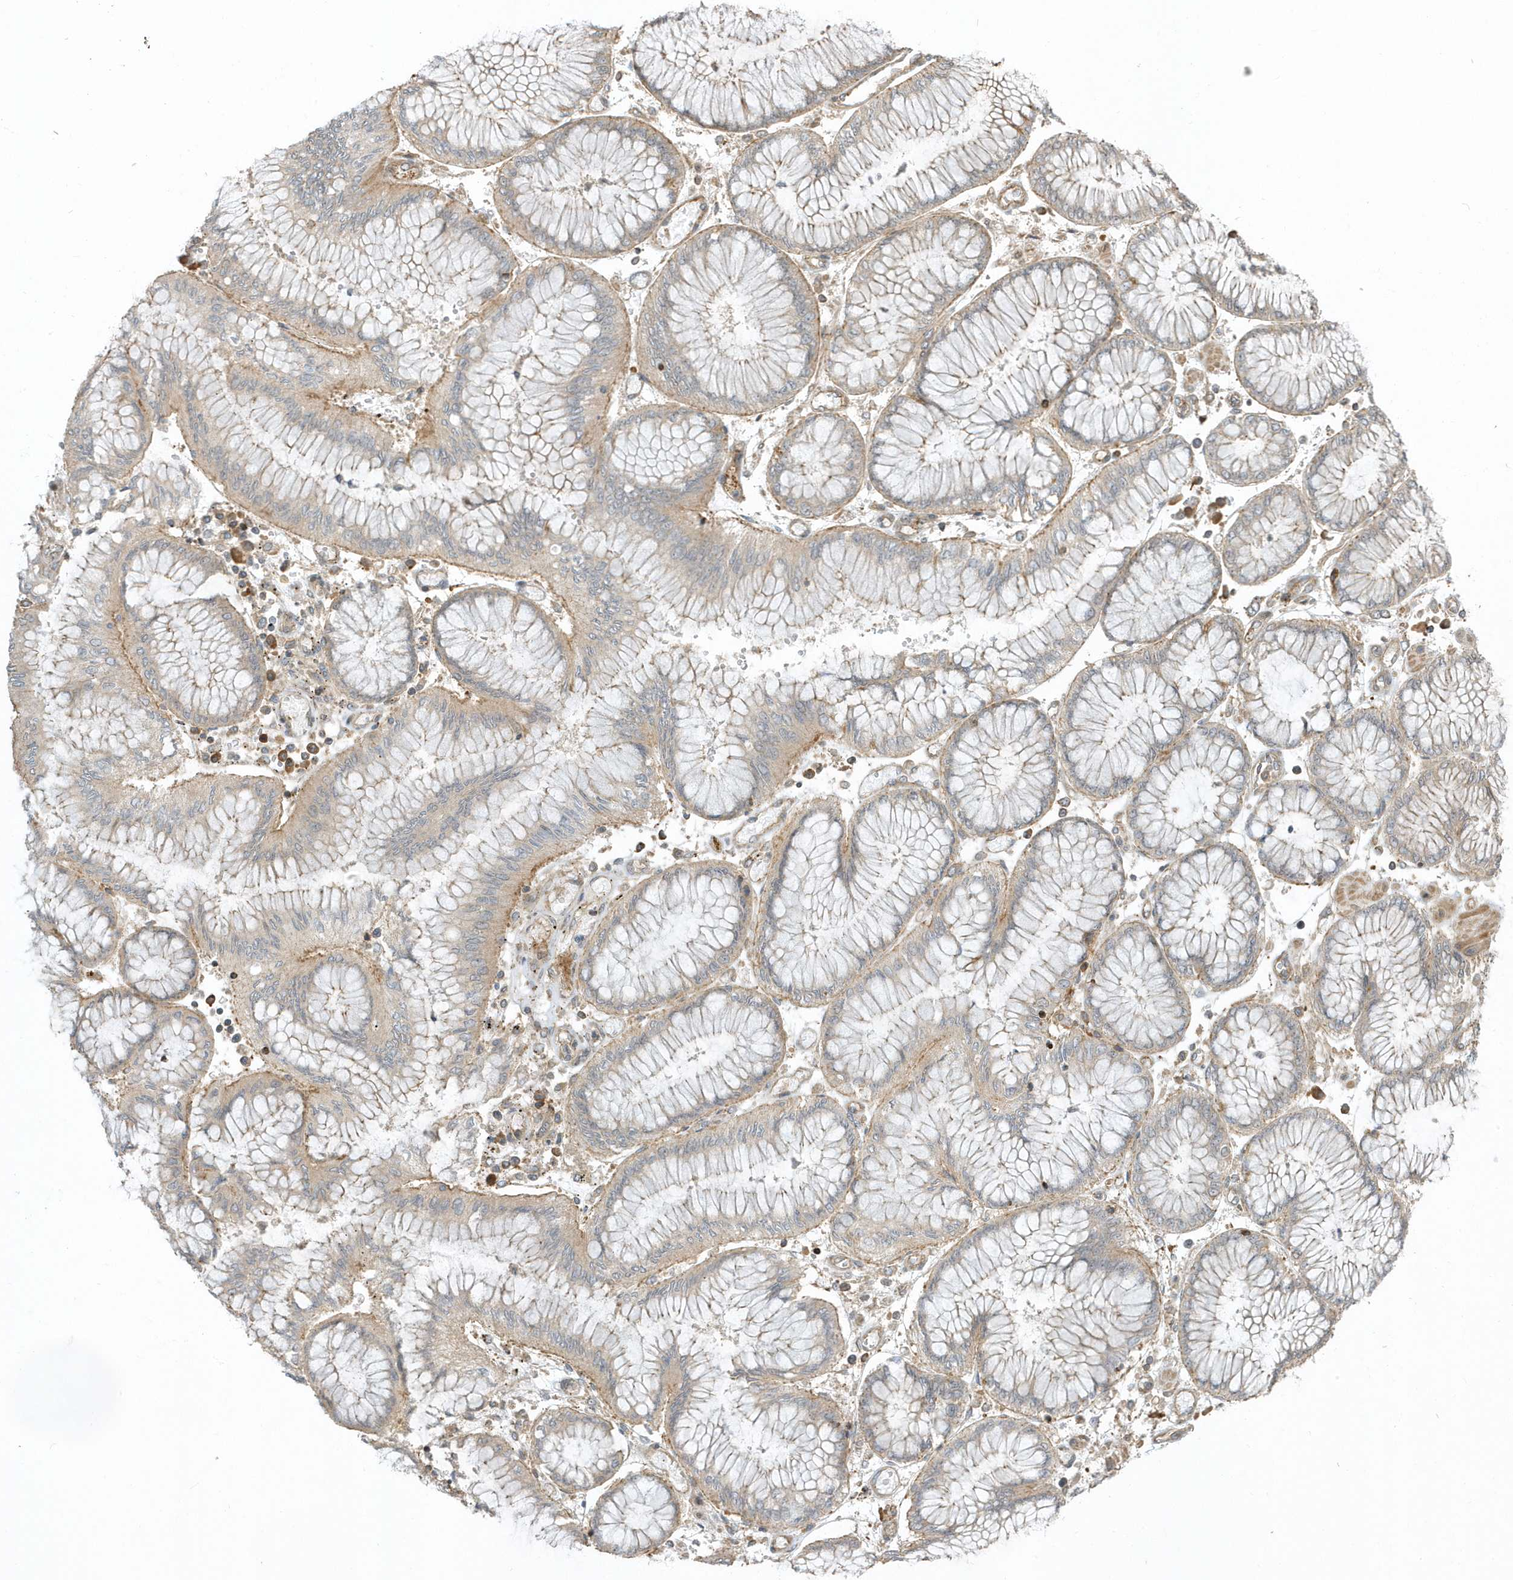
{"staining": {"intensity": "weak", "quantity": "<25%", "location": "cytoplasmic/membranous"}, "tissue": "stomach cancer", "cell_type": "Tumor cells", "image_type": "cancer", "snomed": [{"axis": "morphology", "description": "Adenocarcinoma, NOS"}, {"axis": "topography", "description": "Stomach"}], "caption": "Tumor cells show no significant positivity in stomach adenocarcinoma.", "gene": "ZBTB8A", "patient": {"sex": "male", "age": 76}}